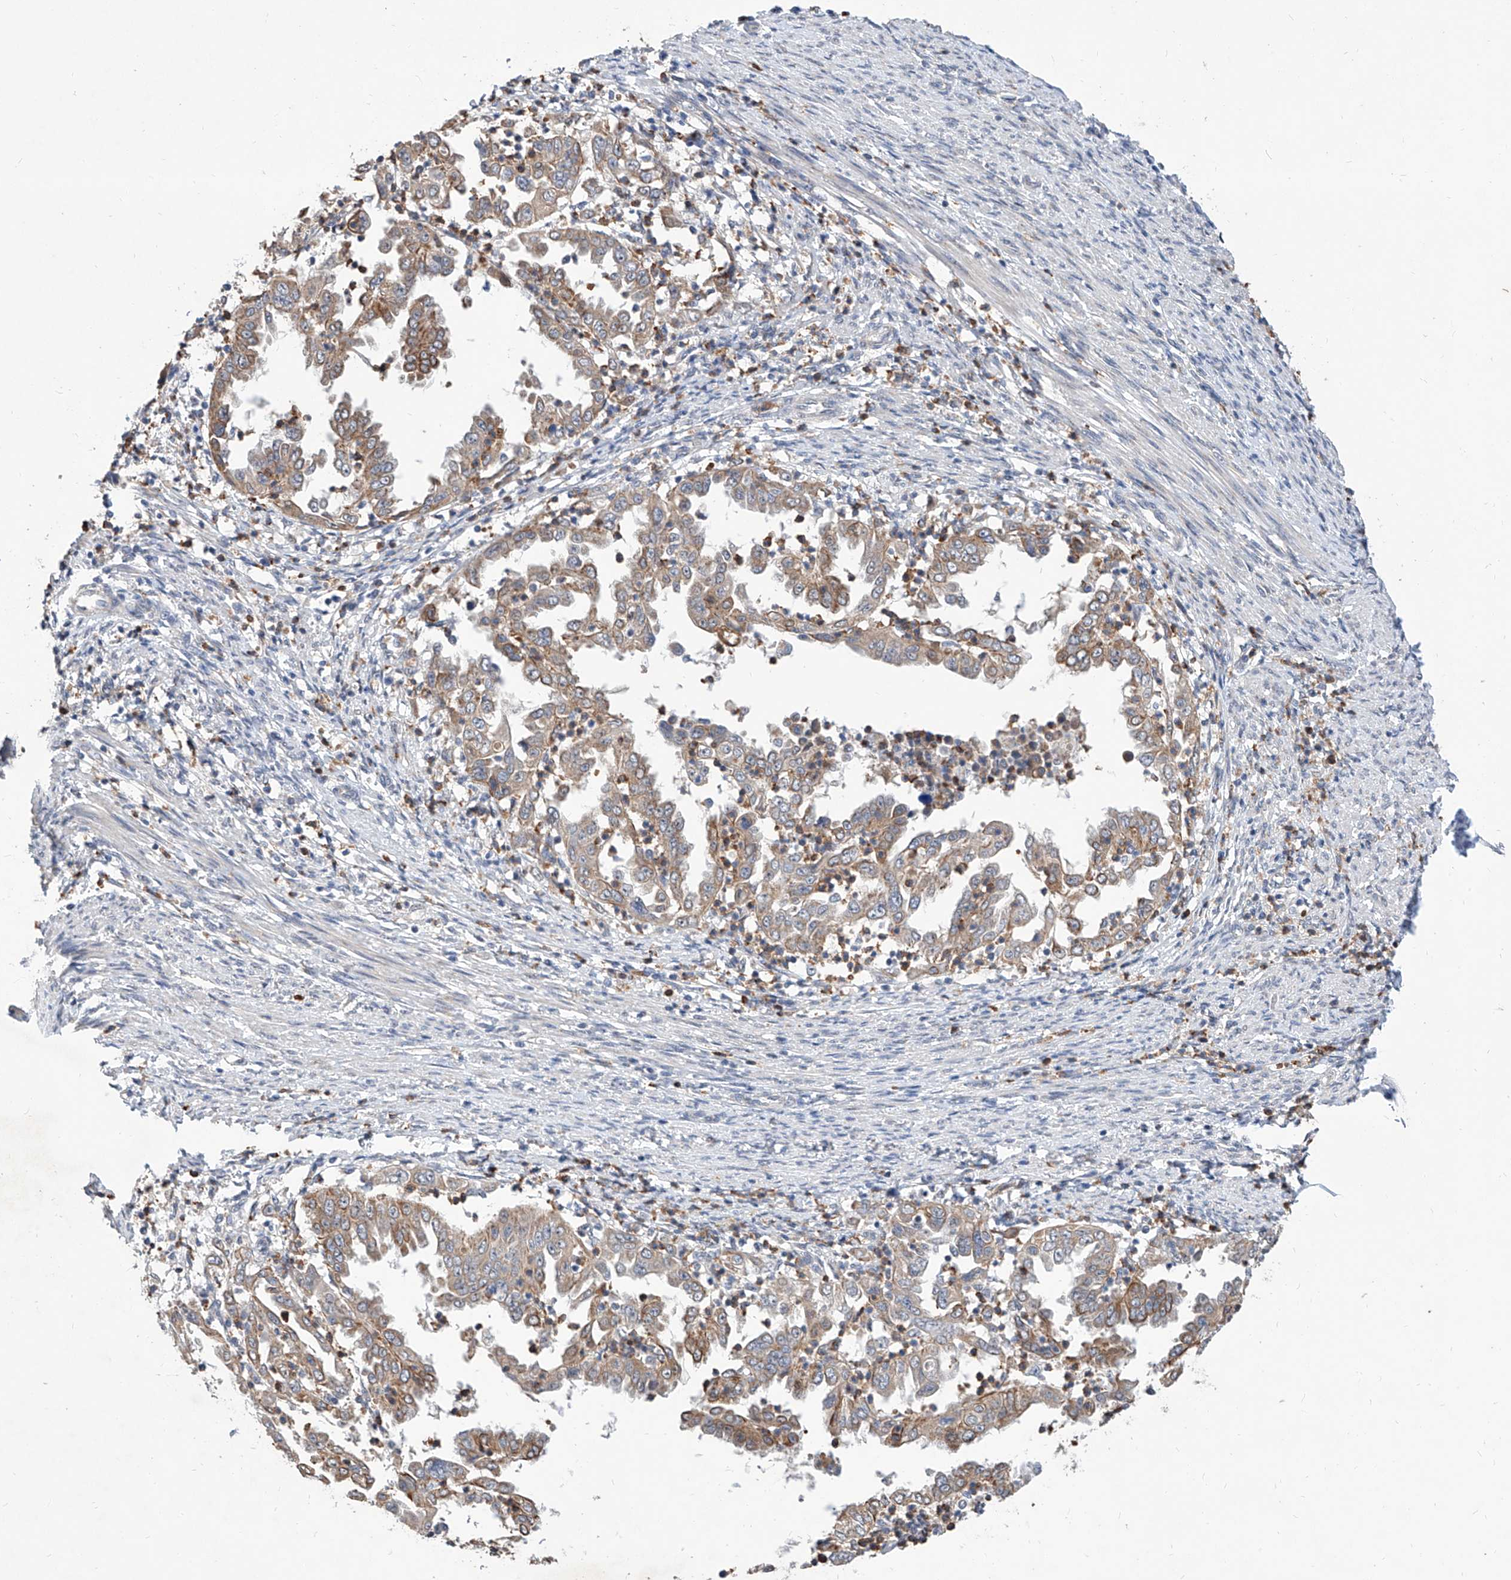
{"staining": {"intensity": "moderate", "quantity": ">75%", "location": "cytoplasmic/membranous"}, "tissue": "endometrial cancer", "cell_type": "Tumor cells", "image_type": "cancer", "snomed": [{"axis": "morphology", "description": "Adenocarcinoma, NOS"}, {"axis": "topography", "description": "Endometrium"}], "caption": "Tumor cells display medium levels of moderate cytoplasmic/membranous staining in about >75% of cells in adenocarcinoma (endometrial).", "gene": "MFSD4B", "patient": {"sex": "female", "age": 85}}